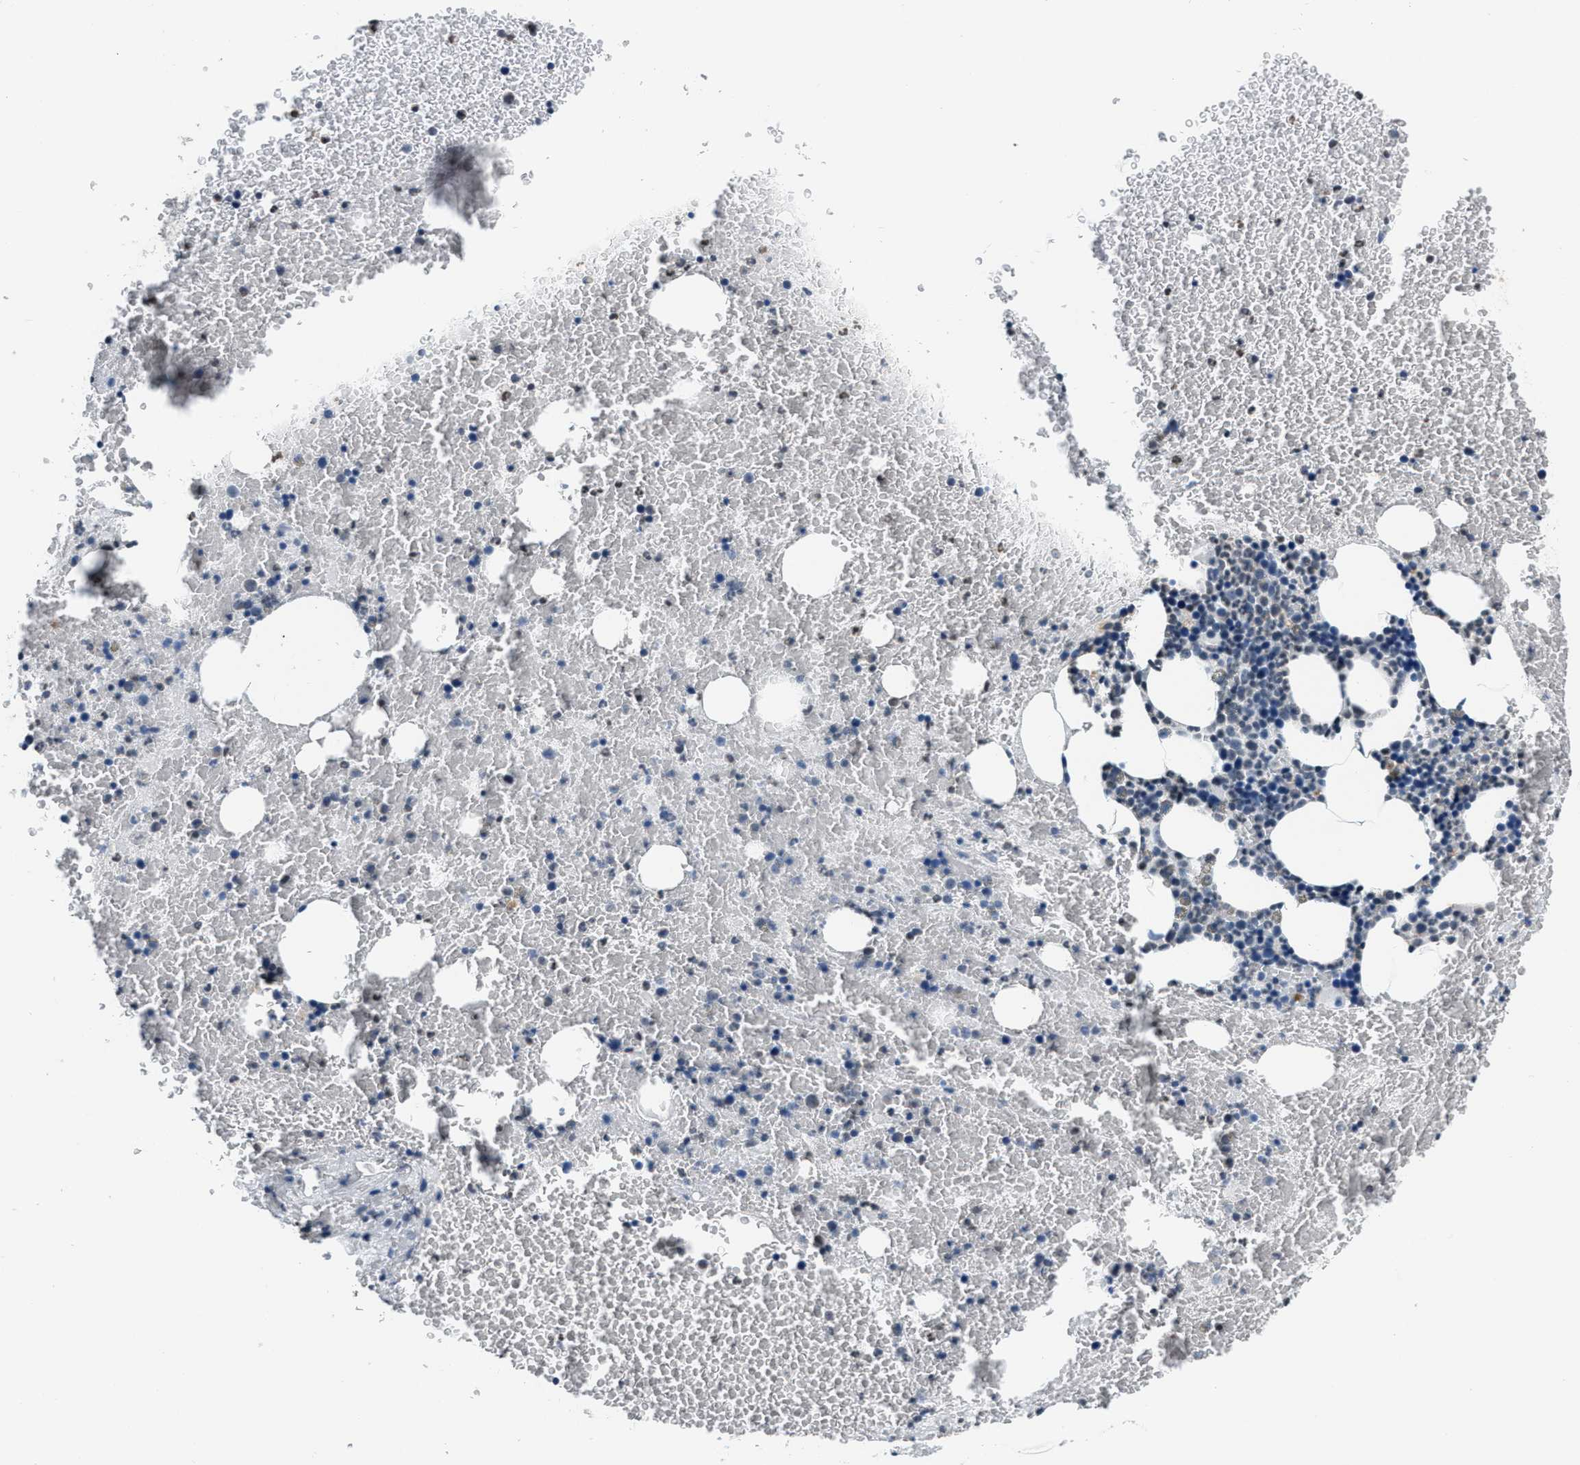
{"staining": {"intensity": "negative", "quantity": "none", "location": "none"}, "tissue": "bone marrow", "cell_type": "Hematopoietic cells", "image_type": "normal", "snomed": [{"axis": "morphology", "description": "Normal tissue, NOS"}, {"axis": "morphology", "description": "Inflammation, NOS"}, {"axis": "topography", "description": "Bone marrow"}], "caption": "Bone marrow was stained to show a protein in brown. There is no significant expression in hematopoietic cells. (Stains: DAB (3,3'-diaminobenzidine) IHC with hematoxylin counter stain, Microscopy: brightfield microscopy at high magnification).", "gene": "CA4", "patient": {"sex": "male", "age": 47}}